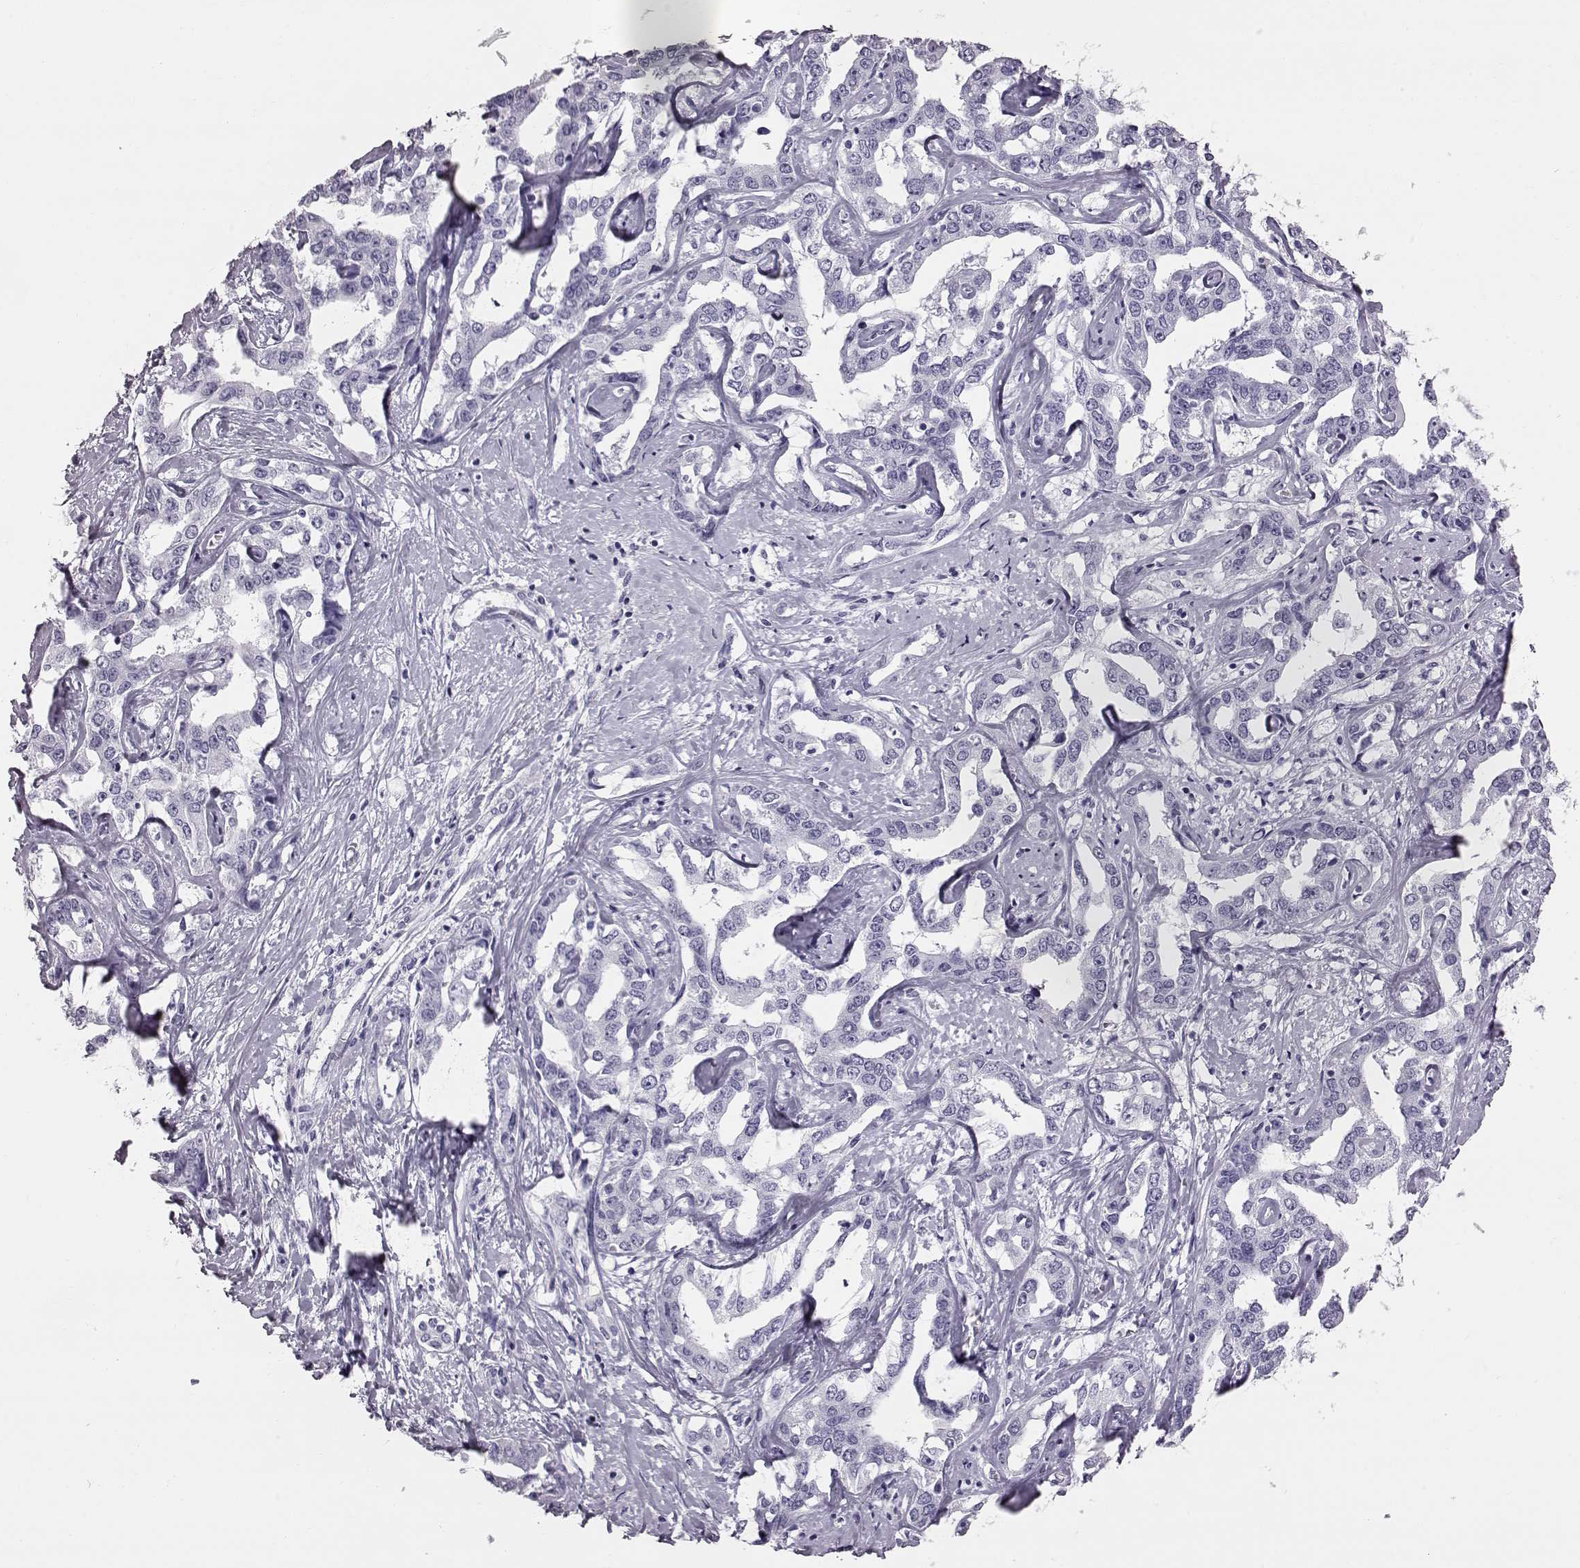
{"staining": {"intensity": "negative", "quantity": "none", "location": "none"}, "tissue": "liver cancer", "cell_type": "Tumor cells", "image_type": "cancer", "snomed": [{"axis": "morphology", "description": "Cholangiocarcinoma"}, {"axis": "topography", "description": "Liver"}], "caption": "Immunohistochemistry photomicrograph of neoplastic tissue: human liver cancer stained with DAB (3,3'-diaminobenzidine) demonstrates no significant protein expression in tumor cells.", "gene": "TCHHL1", "patient": {"sex": "male", "age": 59}}